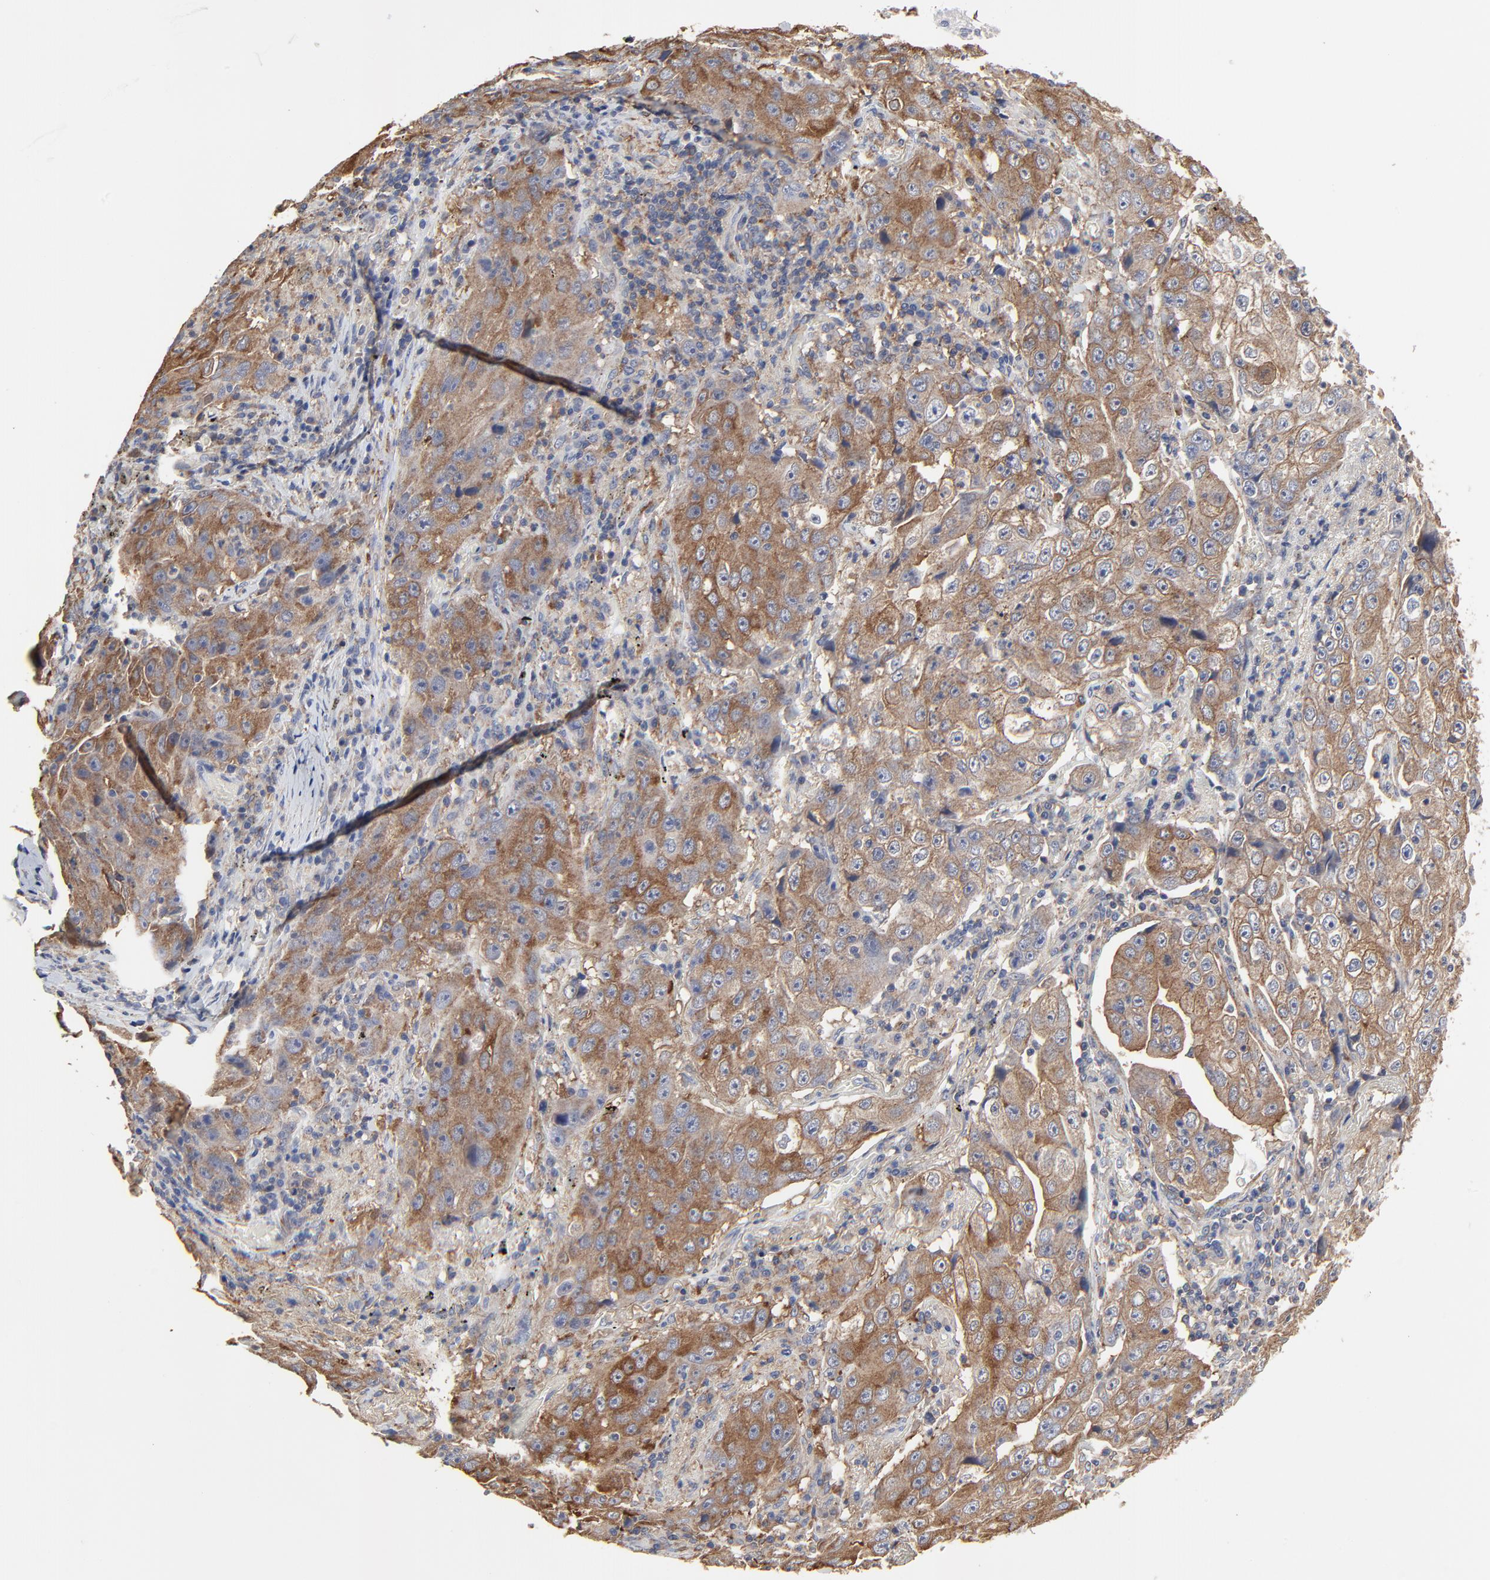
{"staining": {"intensity": "moderate", "quantity": ">75%", "location": "cytoplasmic/membranous"}, "tissue": "lung cancer", "cell_type": "Tumor cells", "image_type": "cancer", "snomed": [{"axis": "morphology", "description": "Squamous cell carcinoma, NOS"}, {"axis": "topography", "description": "Lung"}], "caption": "Tumor cells exhibit medium levels of moderate cytoplasmic/membranous staining in approximately >75% of cells in lung squamous cell carcinoma. (DAB = brown stain, brightfield microscopy at high magnification).", "gene": "NXF3", "patient": {"sex": "male", "age": 64}}